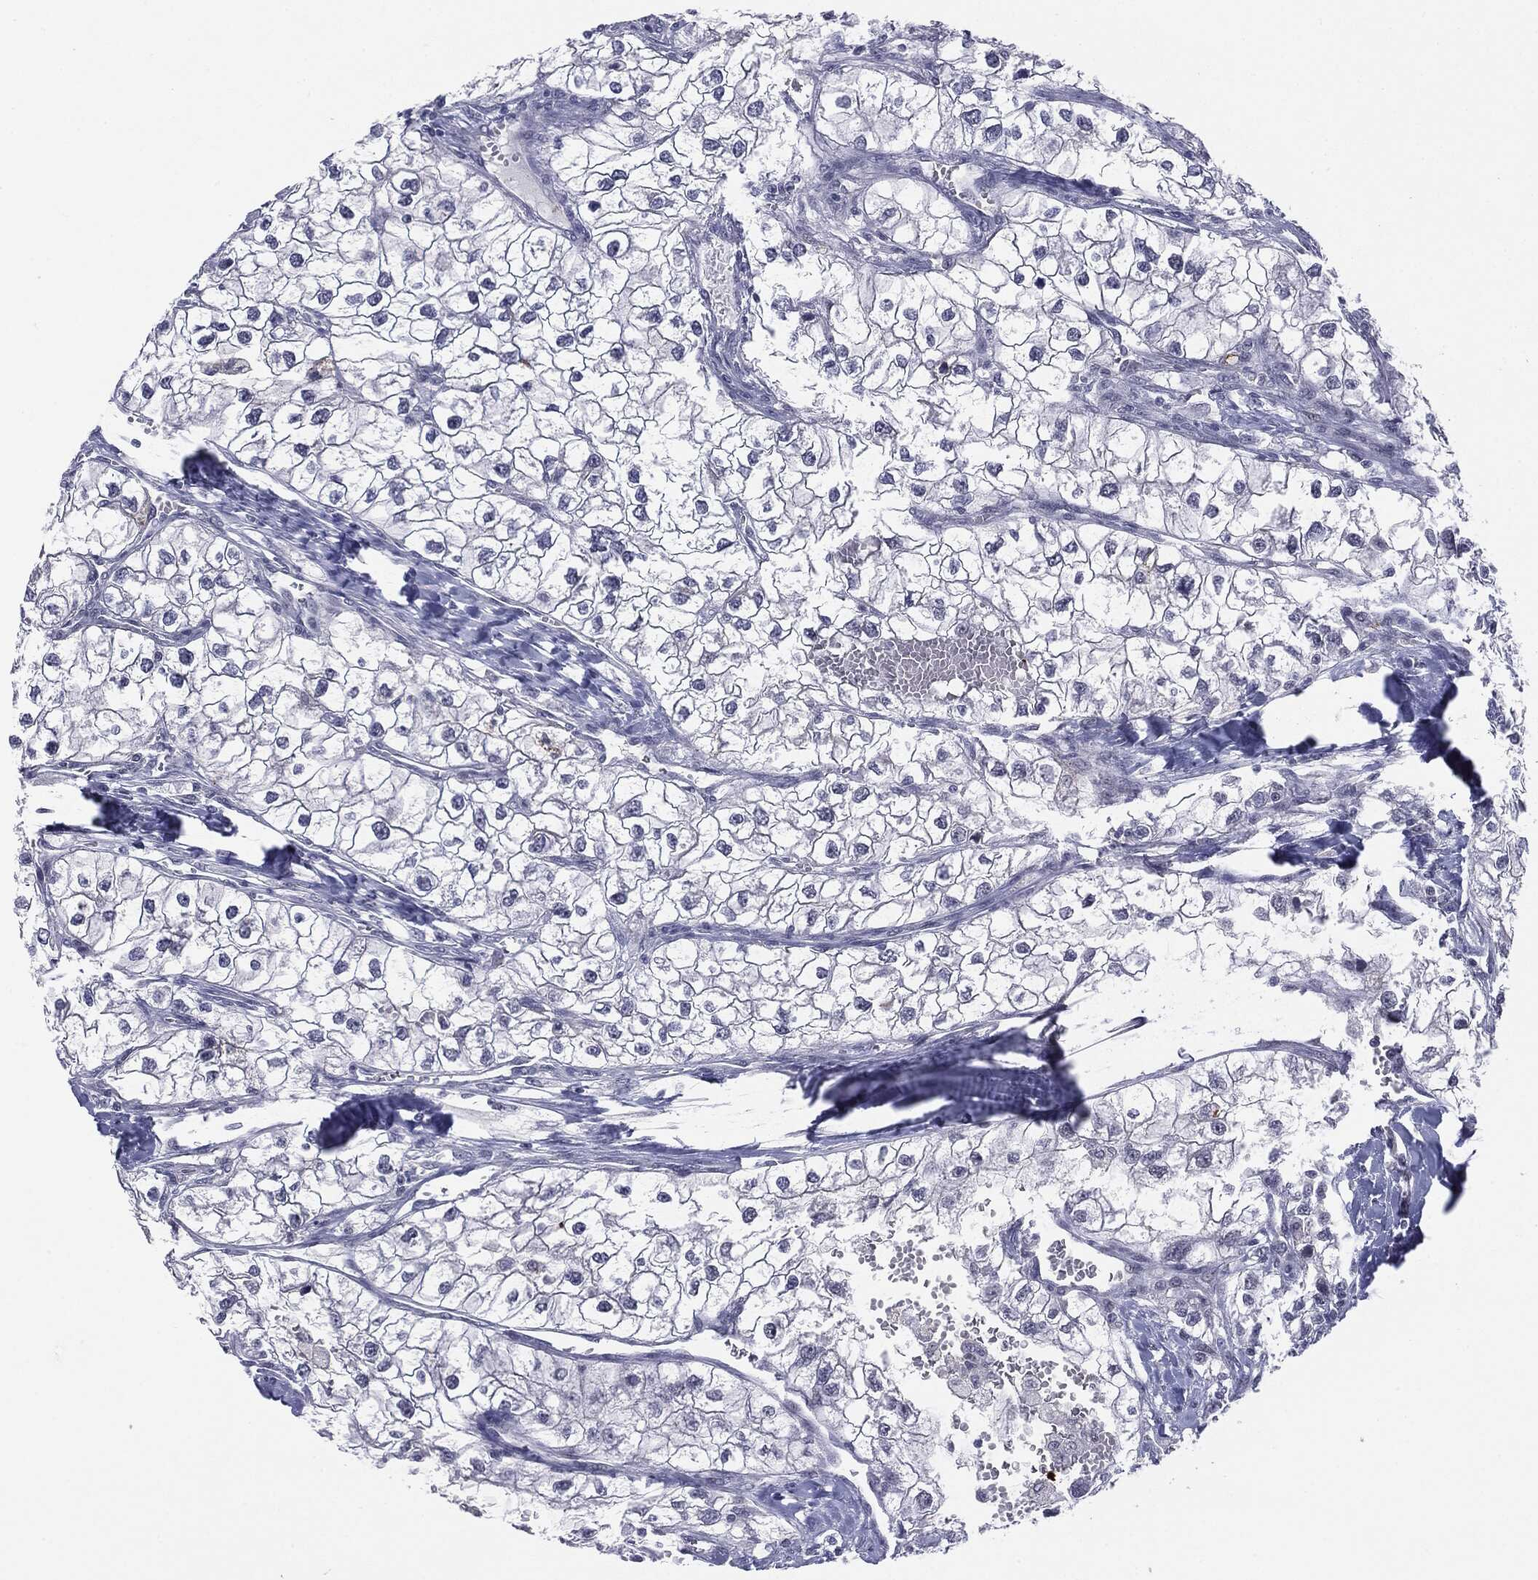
{"staining": {"intensity": "negative", "quantity": "none", "location": "none"}, "tissue": "renal cancer", "cell_type": "Tumor cells", "image_type": "cancer", "snomed": [{"axis": "morphology", "description": "Adenocarcinoma, NOS"}, {"axis": "topography", "description": "Kidney"}], "caption": "DAB immunohistochemical staining of human renal cancer (adenocarcinoma) displays no significant staining in tumor cells.", "gene": "SLC5A5", "patient": {"sex": "male", "age": 59}}